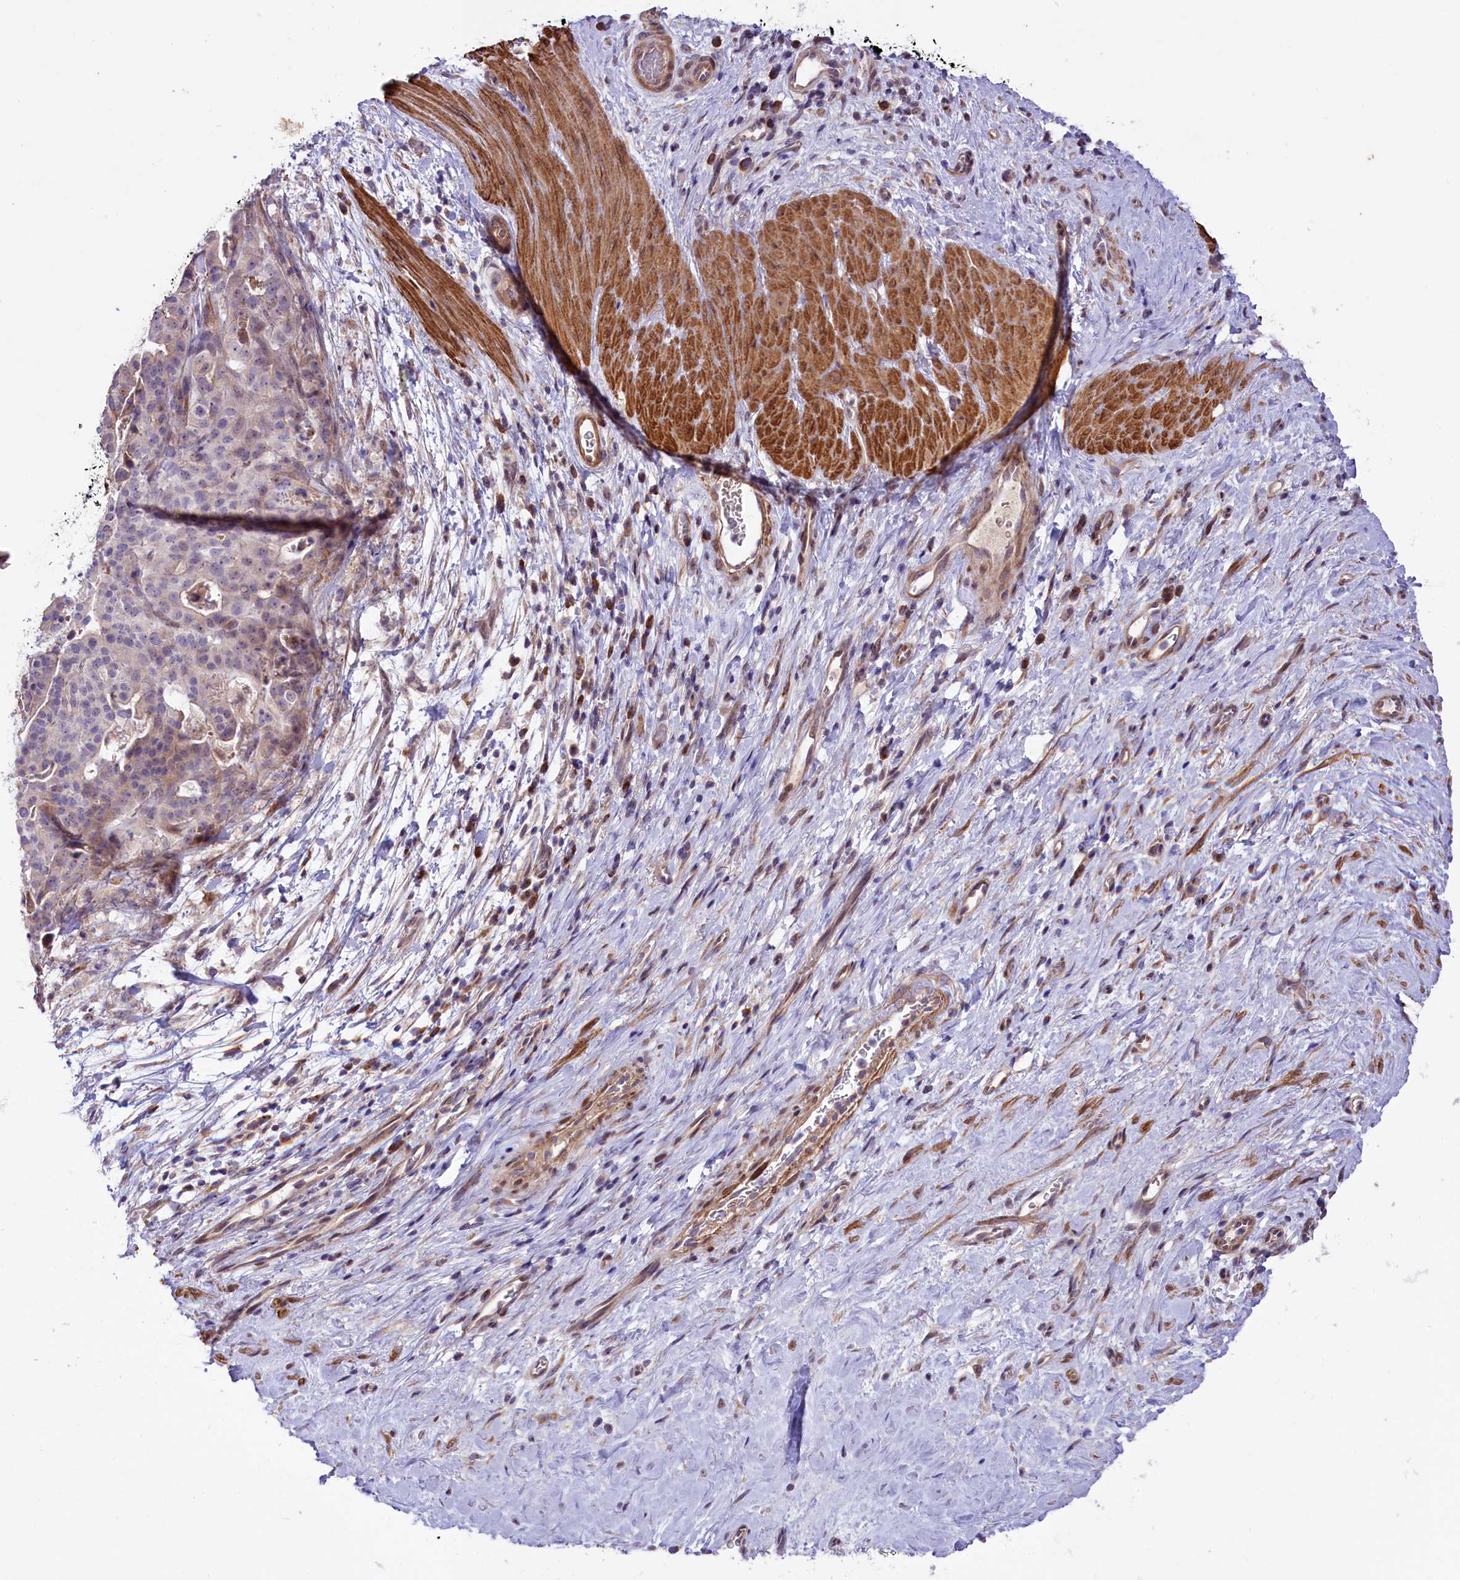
{"staining": {"intensity": "negative", "quantity": "none", "location": "none"}, "tissue": "stomach cancer", "cell_type": "Tumor cells", "image_type": "cancer", "snomed": [{"axis": "morphology", "description": "Adenocarcinoma, NOS"}, {"axis": "topography", "description": "Stomach"}], "caption": "Tumor cells are negative for brown protein staining in stomach cancer.", "gene": "HDAC5", "patient": {"sex": "male", "age": 48}}